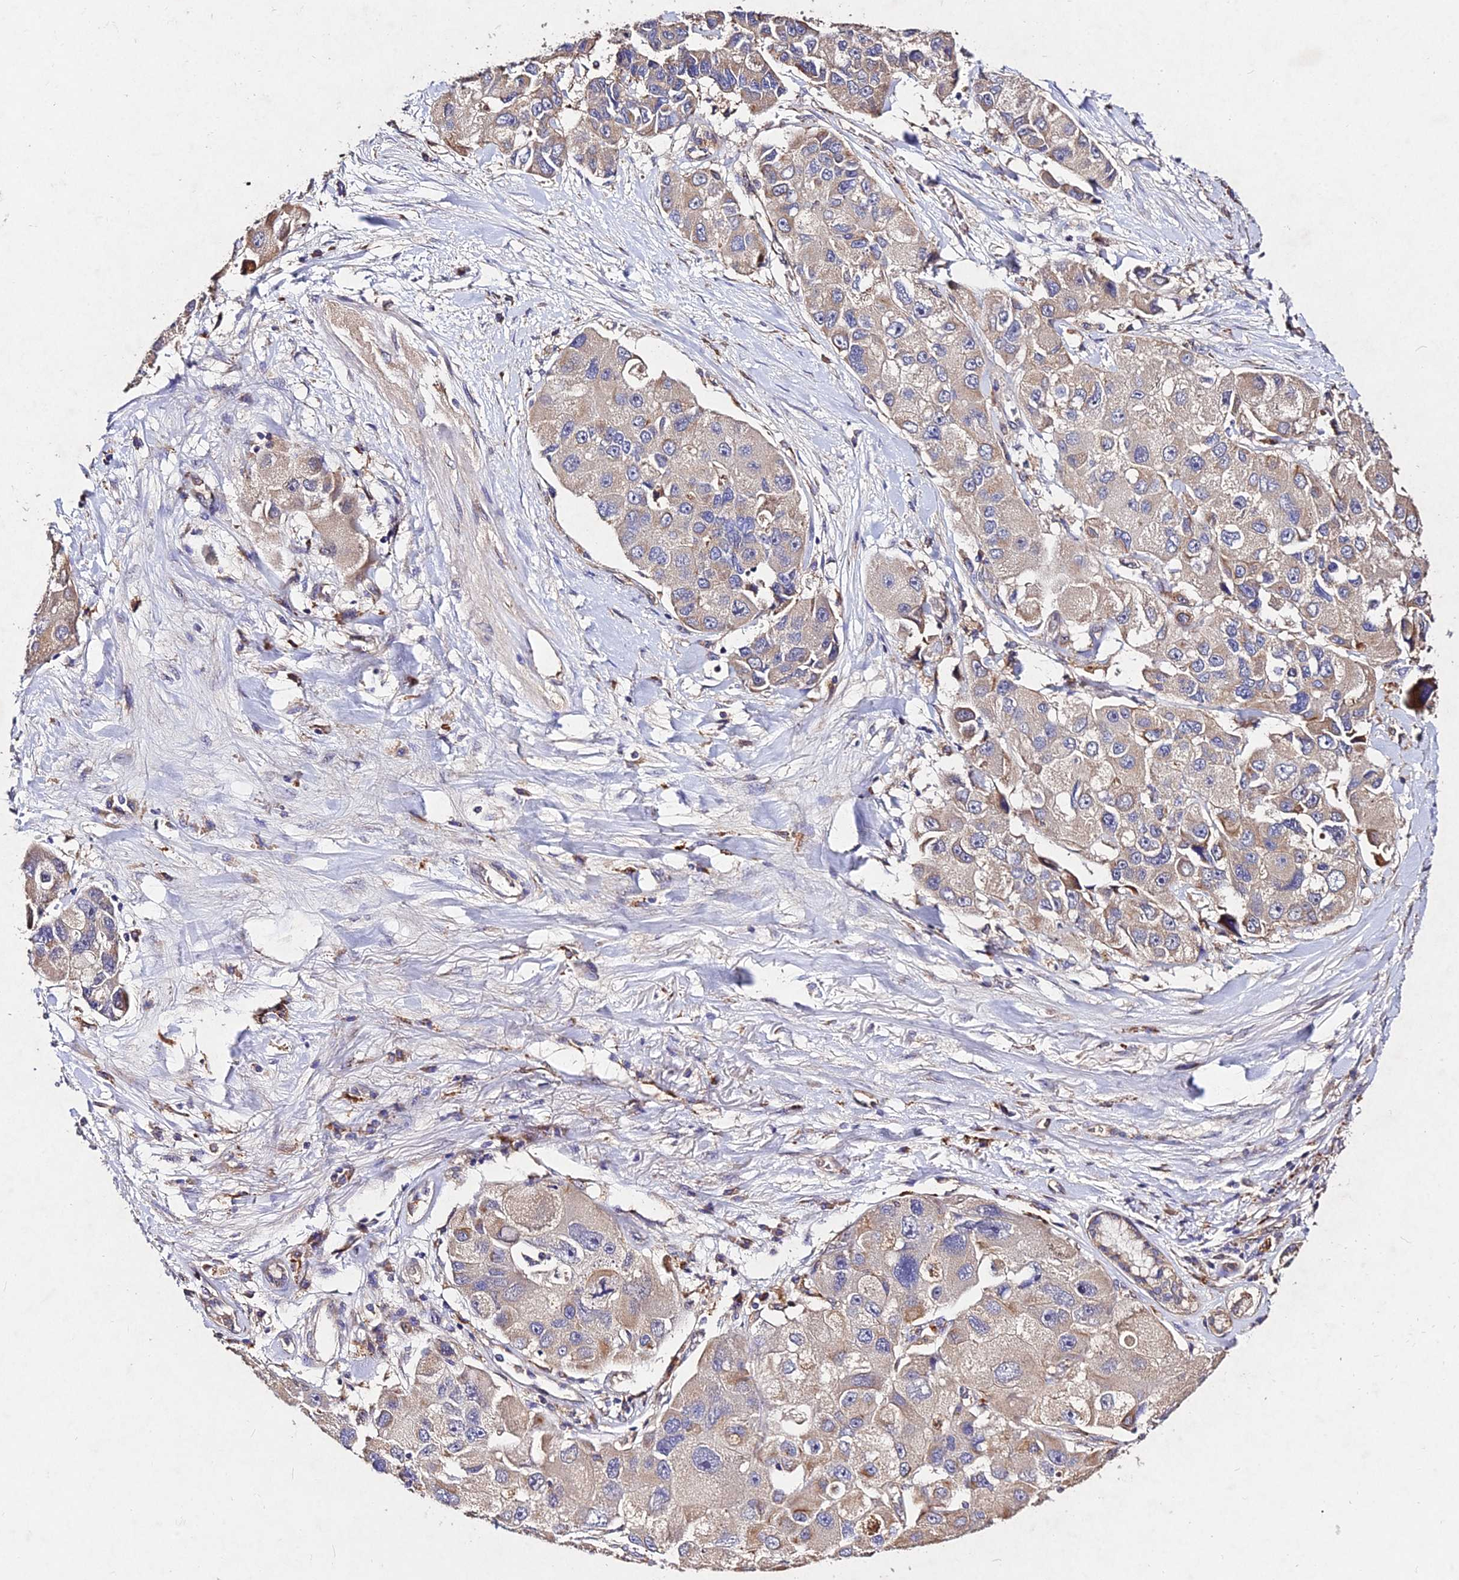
{"staining": {"intensity": "weak", "quantity": ">75%", "location": "cytoplasmic/membranous"}, "tissue": "lung cancer", "cell_type": "Tumor cells", "image_type": "cancer", "snomed": [{"axis": "morphology", "description": "Adenocarcinoma, NOS"}, {"axis": "topography", "description": "Lung"}], "caption": "This photomicrograph demonstrates lung adenocarcinoma stained with IHC to label a protein in brown. The cytoplasmic/membranous of tumor cells show weak positivity for the protein. Nuclei are counter-stained blue.", "gene": "AP3M2", "patient": {"sex": "female", "age": 54}}